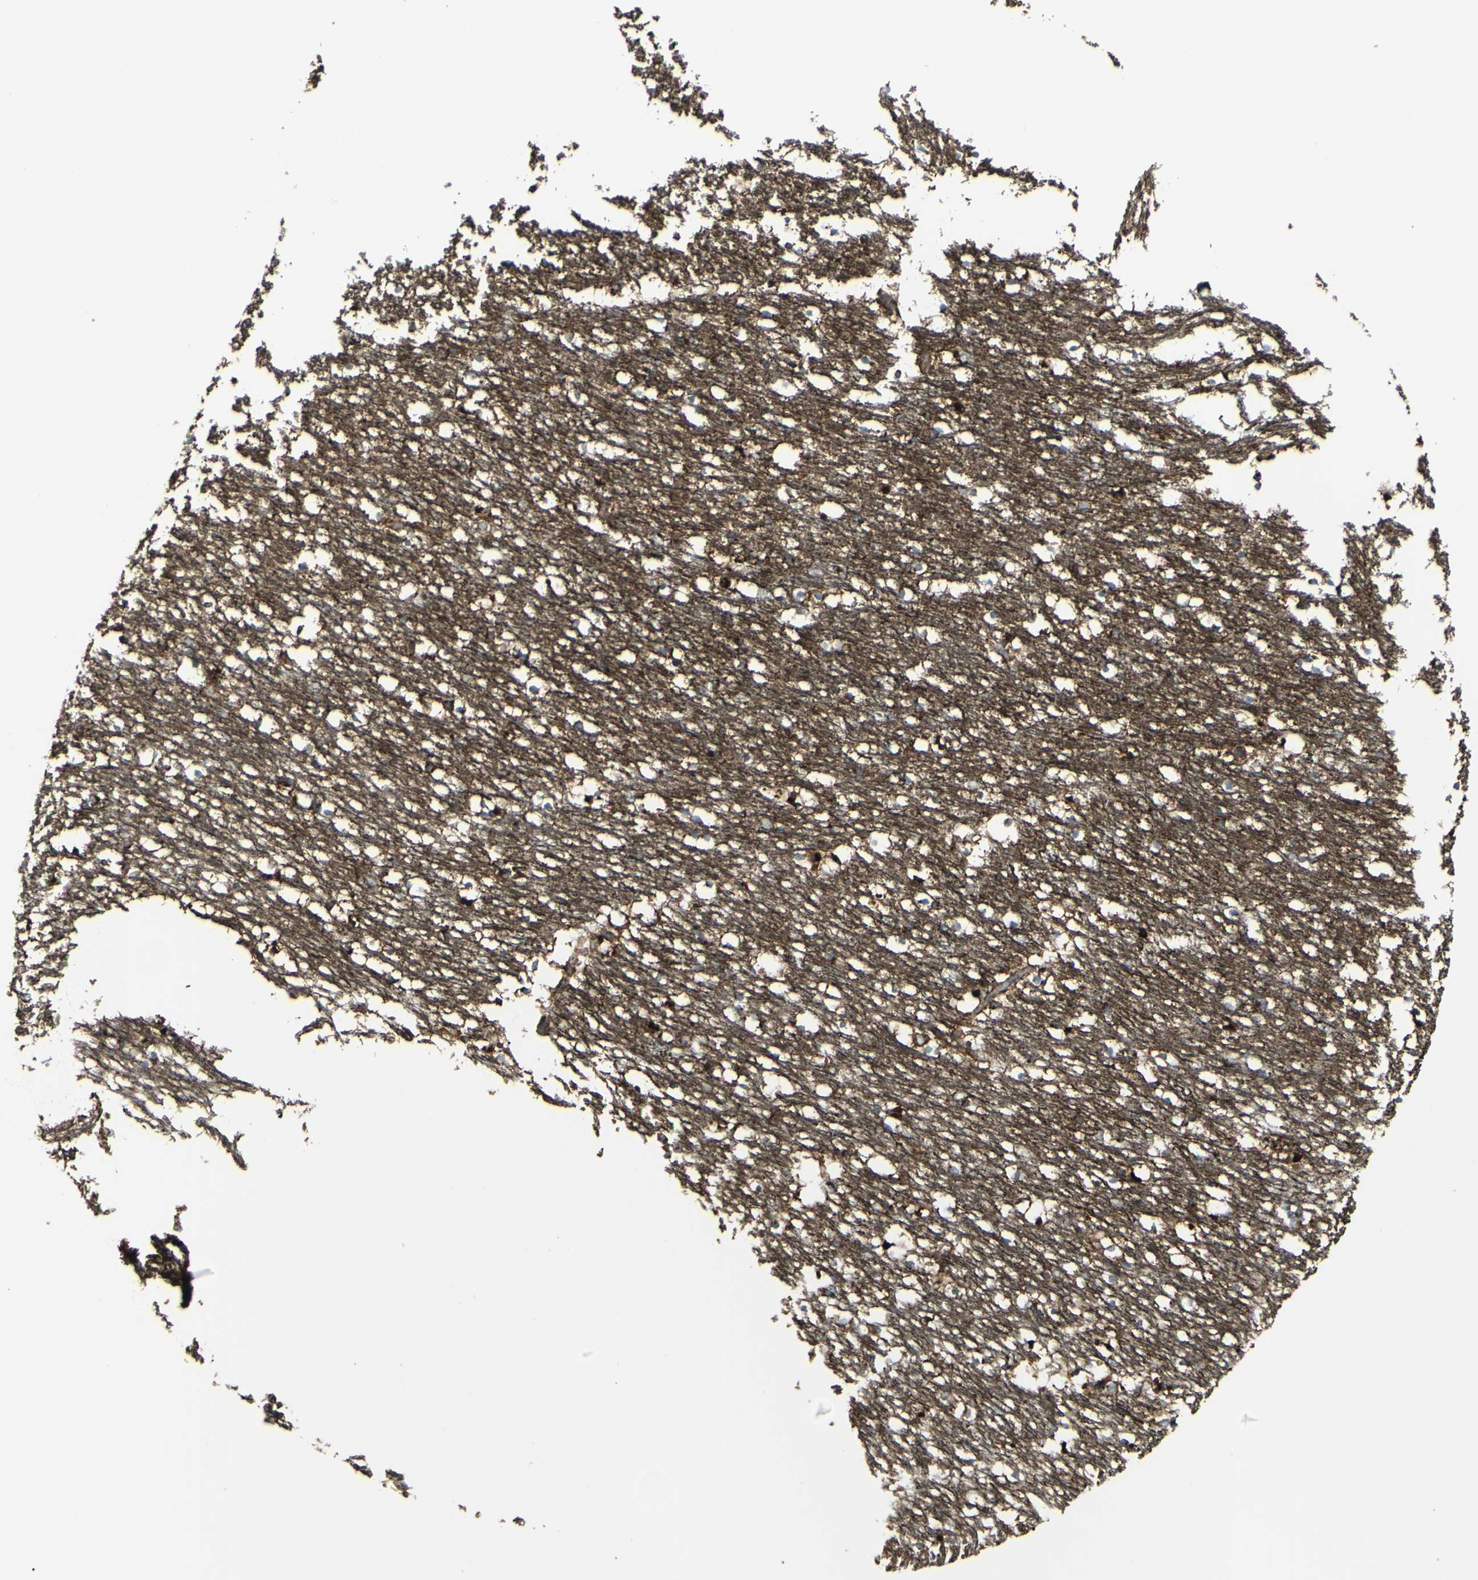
{"staining": {"intensity": "weak", "quantity": "25%-75%", "location": "cytoplasmic/membranous"}, "tissue": "caudate", "cell_type": "Glial cells", "image_type": "normal", "snomed": [{"axis": "morphology", "description": "Normal tissue, NOS"}, {"axis": "topography", "description": "Lateral ventricle wall"}], "caption": "This histopathology image reveals normal caudate stained with immunohistochemistry to label a protein in brown. The cytoplasmic/membranous of glial cells show weak positivity for the protein. Nuclei are counter-stained blue.", "gene": "NAPA", "patient": {"sex": "male", "age": 45}}